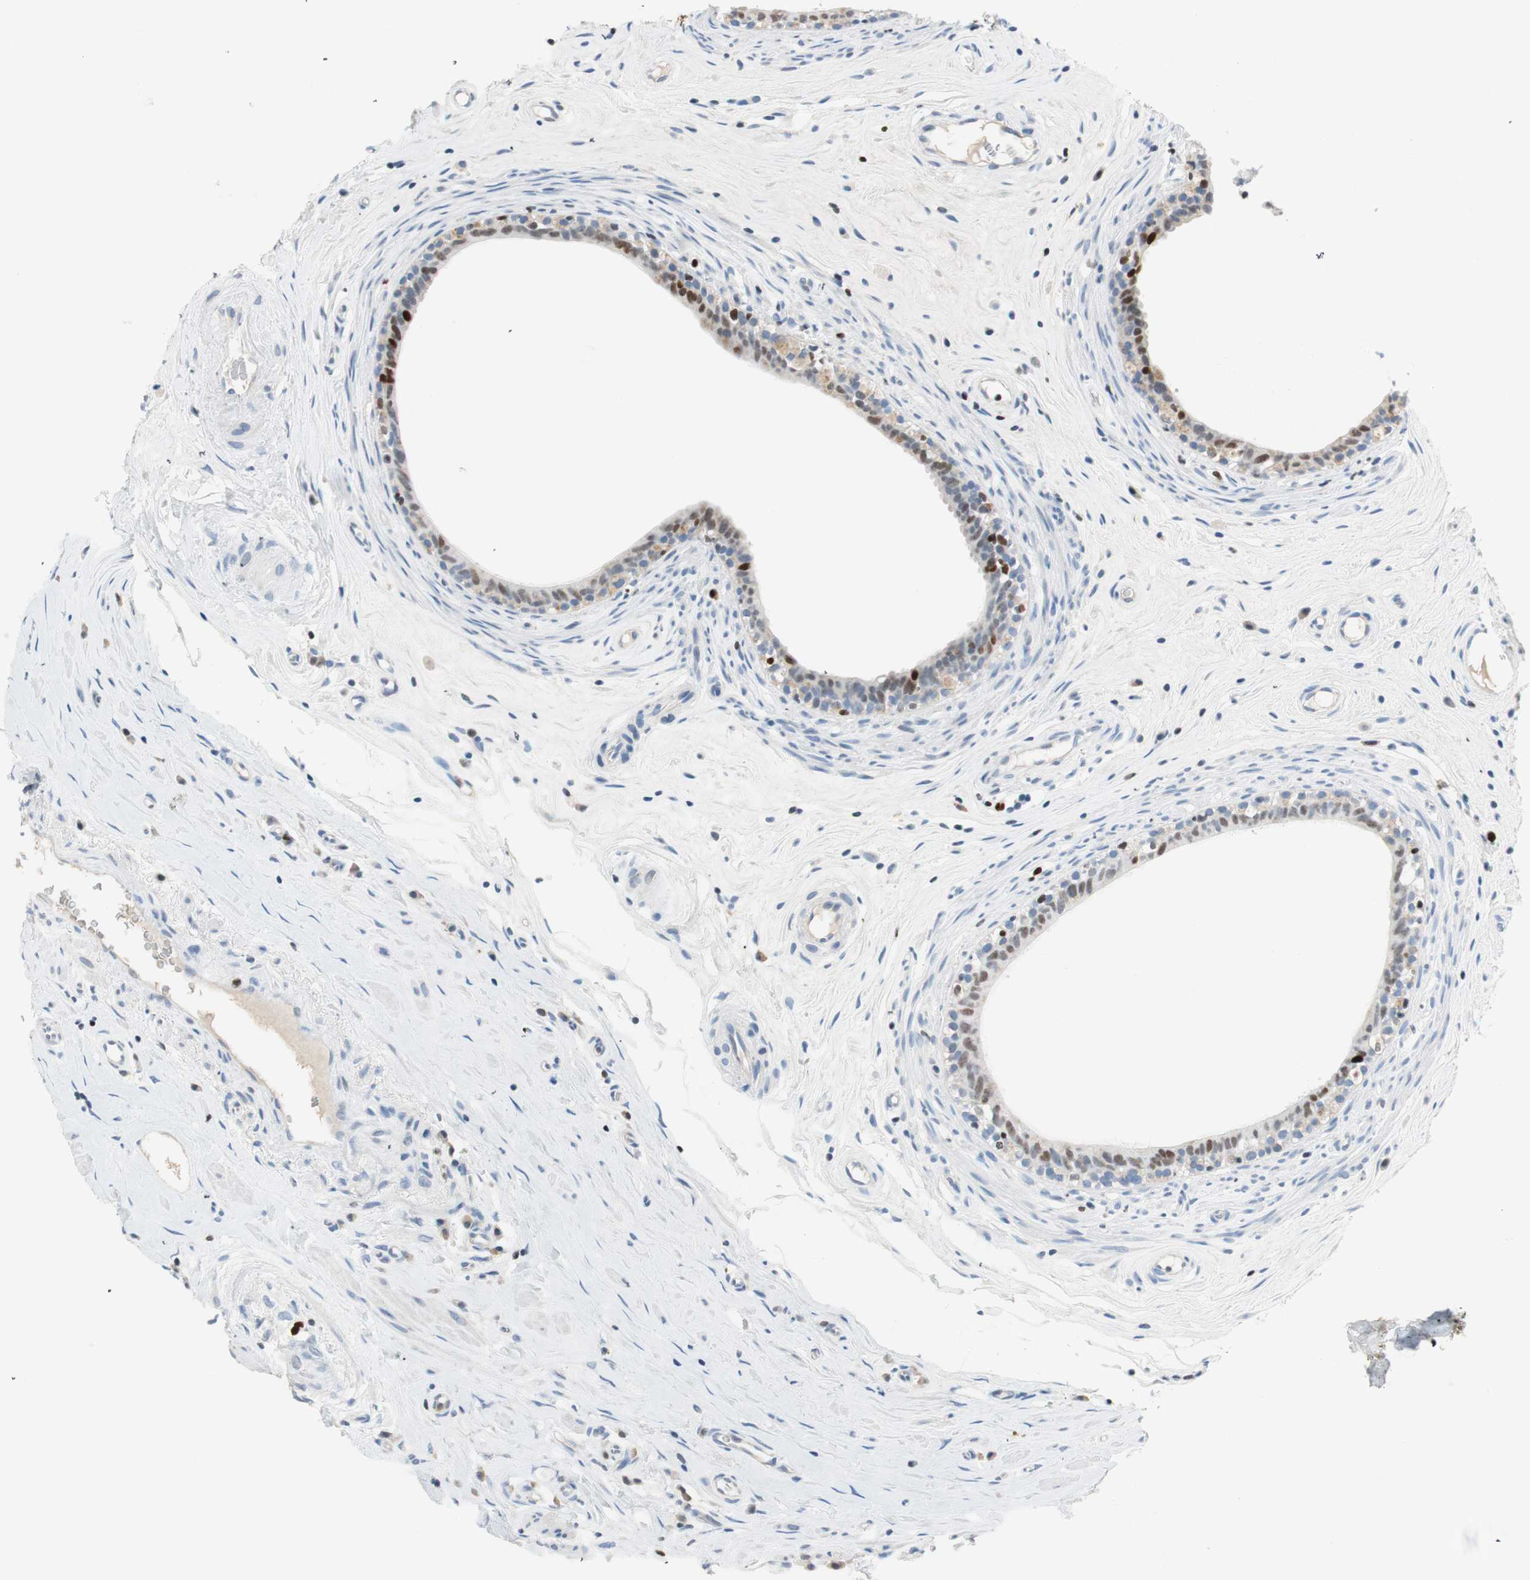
{"staining": {"intensity": "weak", "quantity": "25%-75%", "location": "nuclear"}, "tissue": "epididymis", "cell_type": "Glandular cells", "image_type": "normal", "snomed": [{"axis": "morphology", "description": "Normal tissue, NOS"}, {"axis": "morphology", "description": "Inflammation, NOS"}, {"axis": "topography", "description": "Epididymis"}], "caption": "This photomicrograph demonstrates immunohistochemistry (IHC) staining of unremarkable human epididymis, with low weak nuclear staining in approximately 25%-75% of glandular cells.", "gene": "EZH2", "patient": {"sex": "male", "age": 84}}